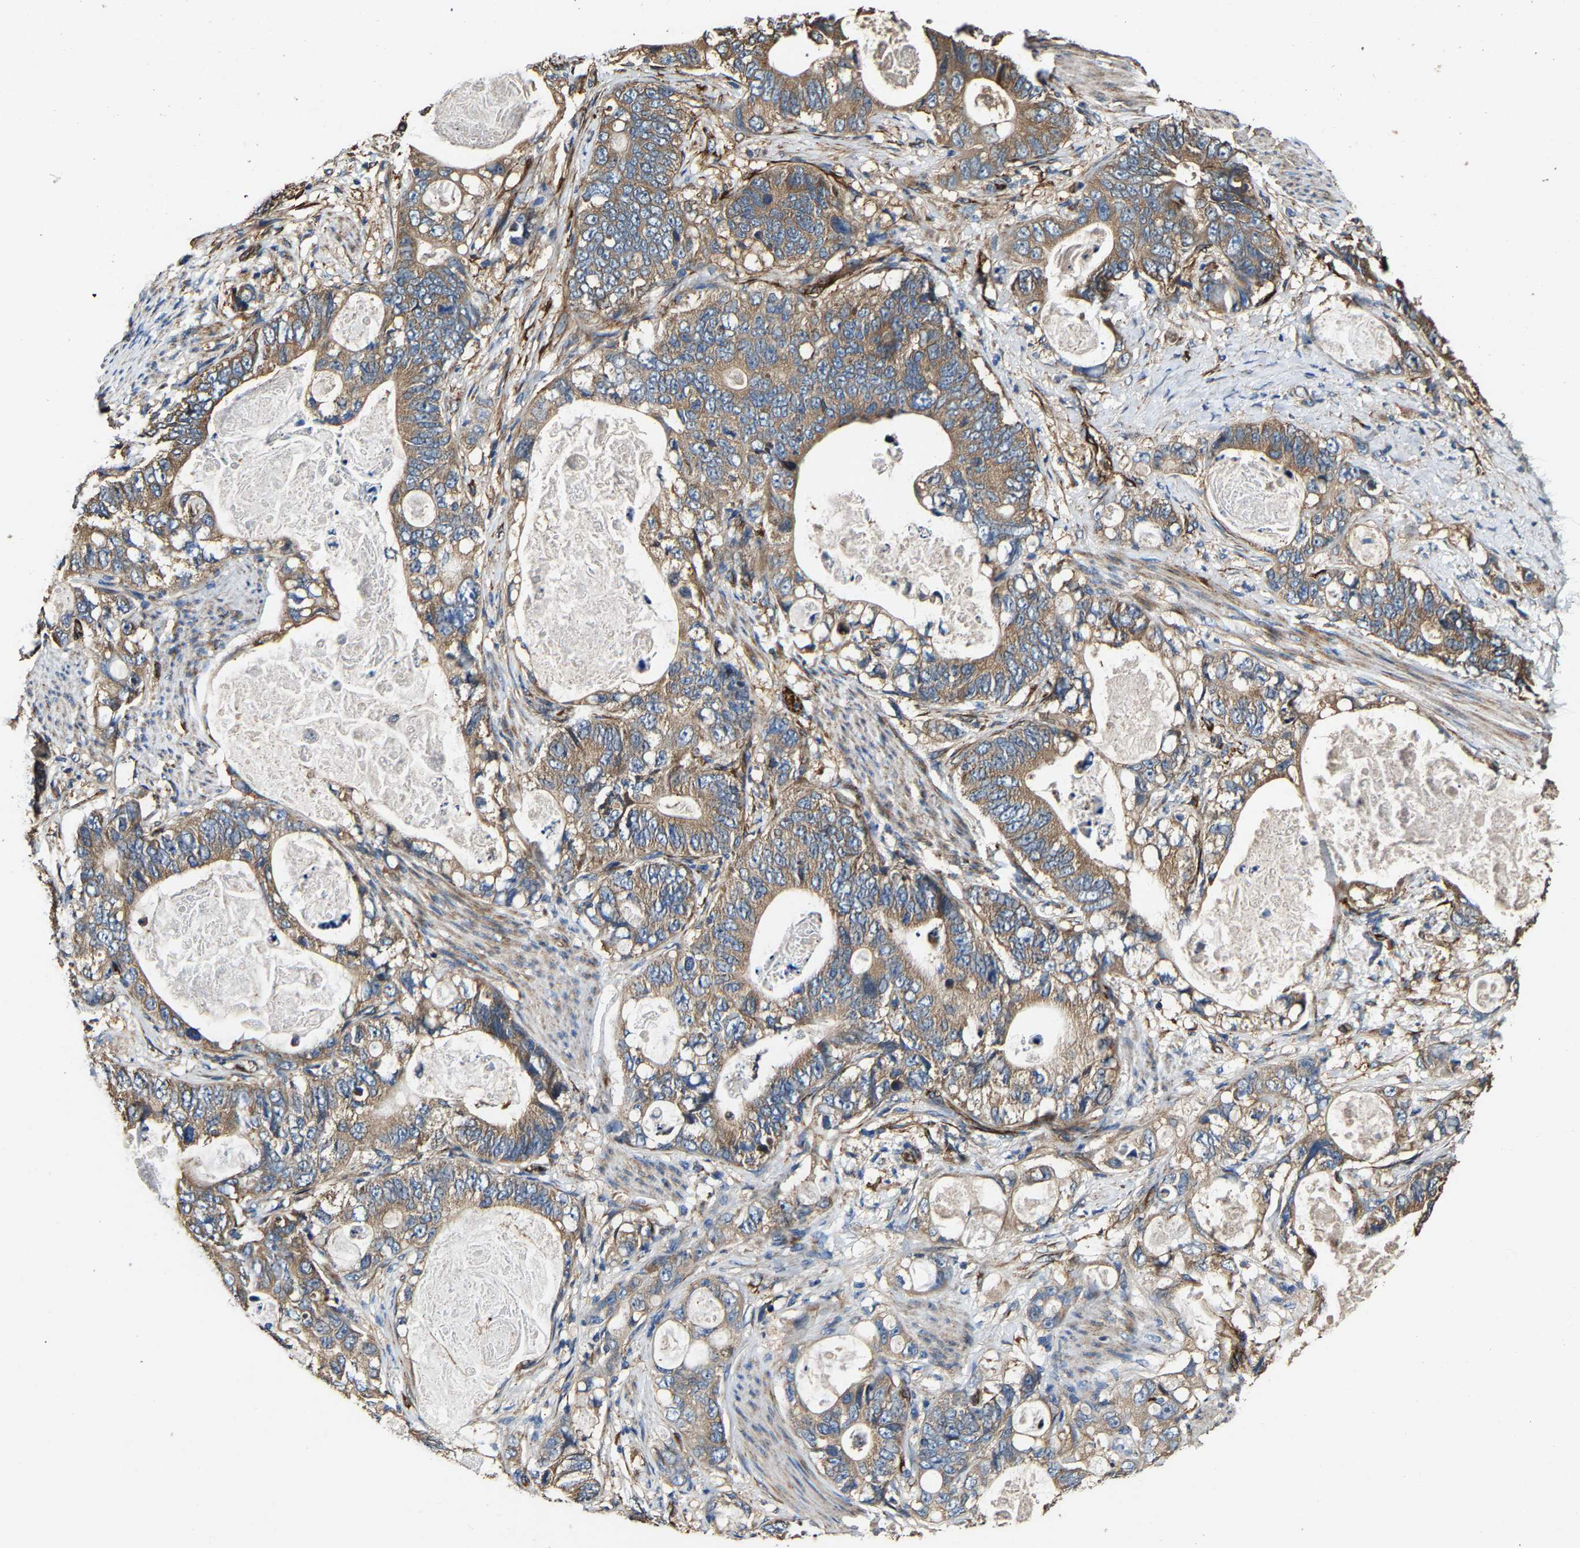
{"staining": {"intensity": "moderate", "quantity": ">75%", "location": "cytoplasmic/membranous"}, "tissue": "stomach cancer", "cell_type": "Tumor cells", "image_type": "cancer", "snomed": [{"axis": "morphology", "description": "Normal tissue, NOS"}, {"axis": "morphology", "description": "Adenocarcinoma, NOS"}, {"axis": "topography", "description": "Stomach"}], "caption": "Protein expression analysis of stomach adenocarcinoma reveals moderate cytoplasmic/membranous staining in approximately >75% of tumor cells. Using DAB (3,3'-diaminobenzidine) (brown) and hematoxylin (blue) stains, captured at high magnification using brightfield microscopy.", "gene": "GFRA3", "patient": {"sex": "female", "age": 89}}